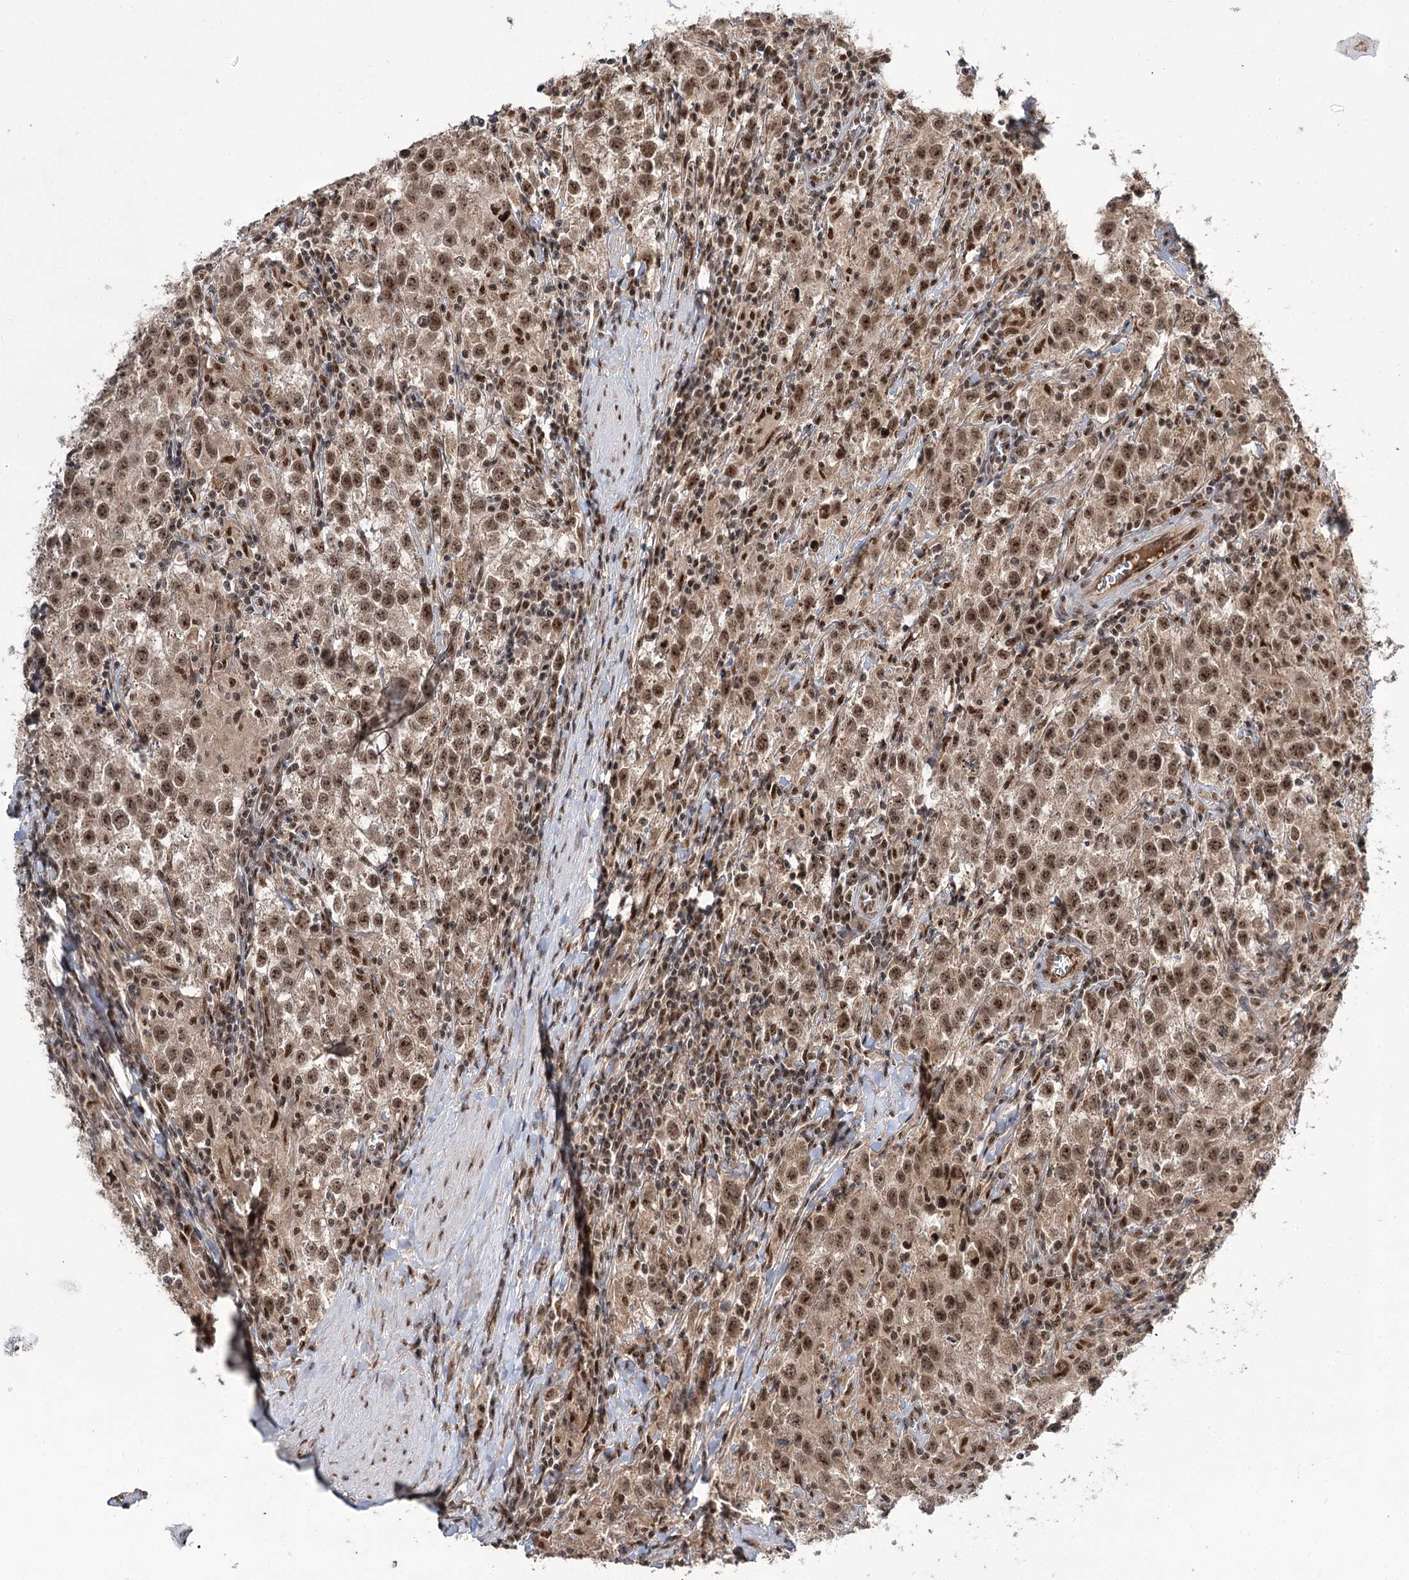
{"staining": {"intensity": "moderate", "quantity": ">75%", "location": "nuclear"}, "tissue": "testis cancer", "cell_type": "Tumor cells", "image_type": "cancer", "snomed": [{"axis": "morphology", "description": "Seminoma, NOS"}, {"axis": "morphology", "description": "Carcinoma, Embryonal, NOS"}, {"axis": "topography", "description": "Testis"}], "caption": "IHC of seminoma (testis) reveals medium levels of moderate nuclear staining in about >75% of tumor cells.", "gene": "ERCC3", "patient": {"sex": "male", "age": 43}}